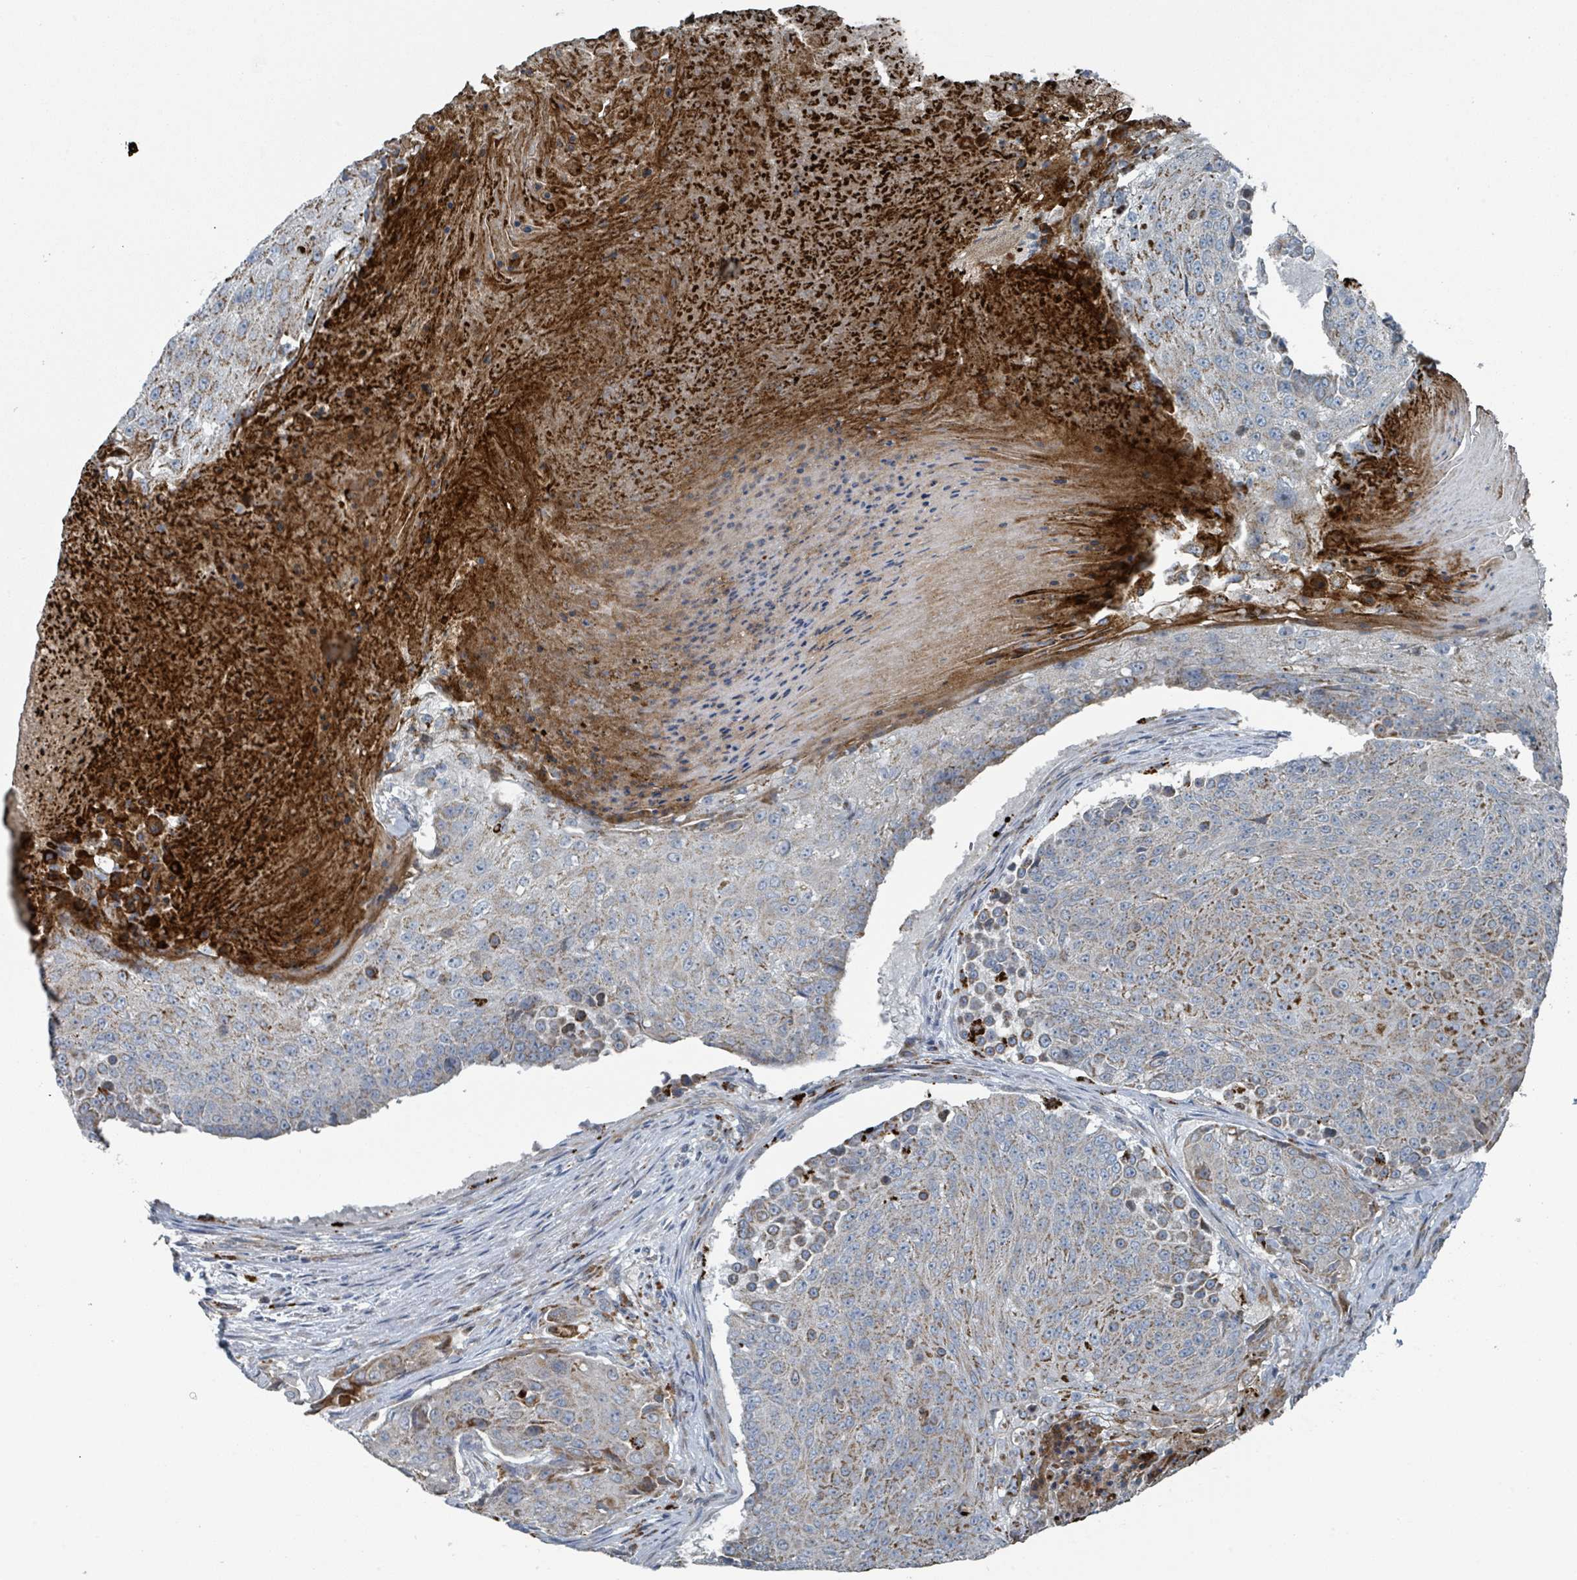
{"staining": {"intensity": "moderate", "quantity": "25%-75%", "location": "cytoplasmic/membranous"}, "tissue": "urothelial cancer", "cell_type": "Tumor cells", "image_type": "cancer", "snomed": [{"axis": "morphology", "description": "Urothelial carcinoma, High grade"}, {"axis": "topography", "description": "Urinary bladder"}], "caption": "Human urothelial carcinoma (high-grade) stained with a brown dye reveals moderate cytoplasmic/membranous positive positivity in about 25%-75% of tumor cells.", "gene": "DIPK2A", "patient": {"sex": "female", "age": 63}}